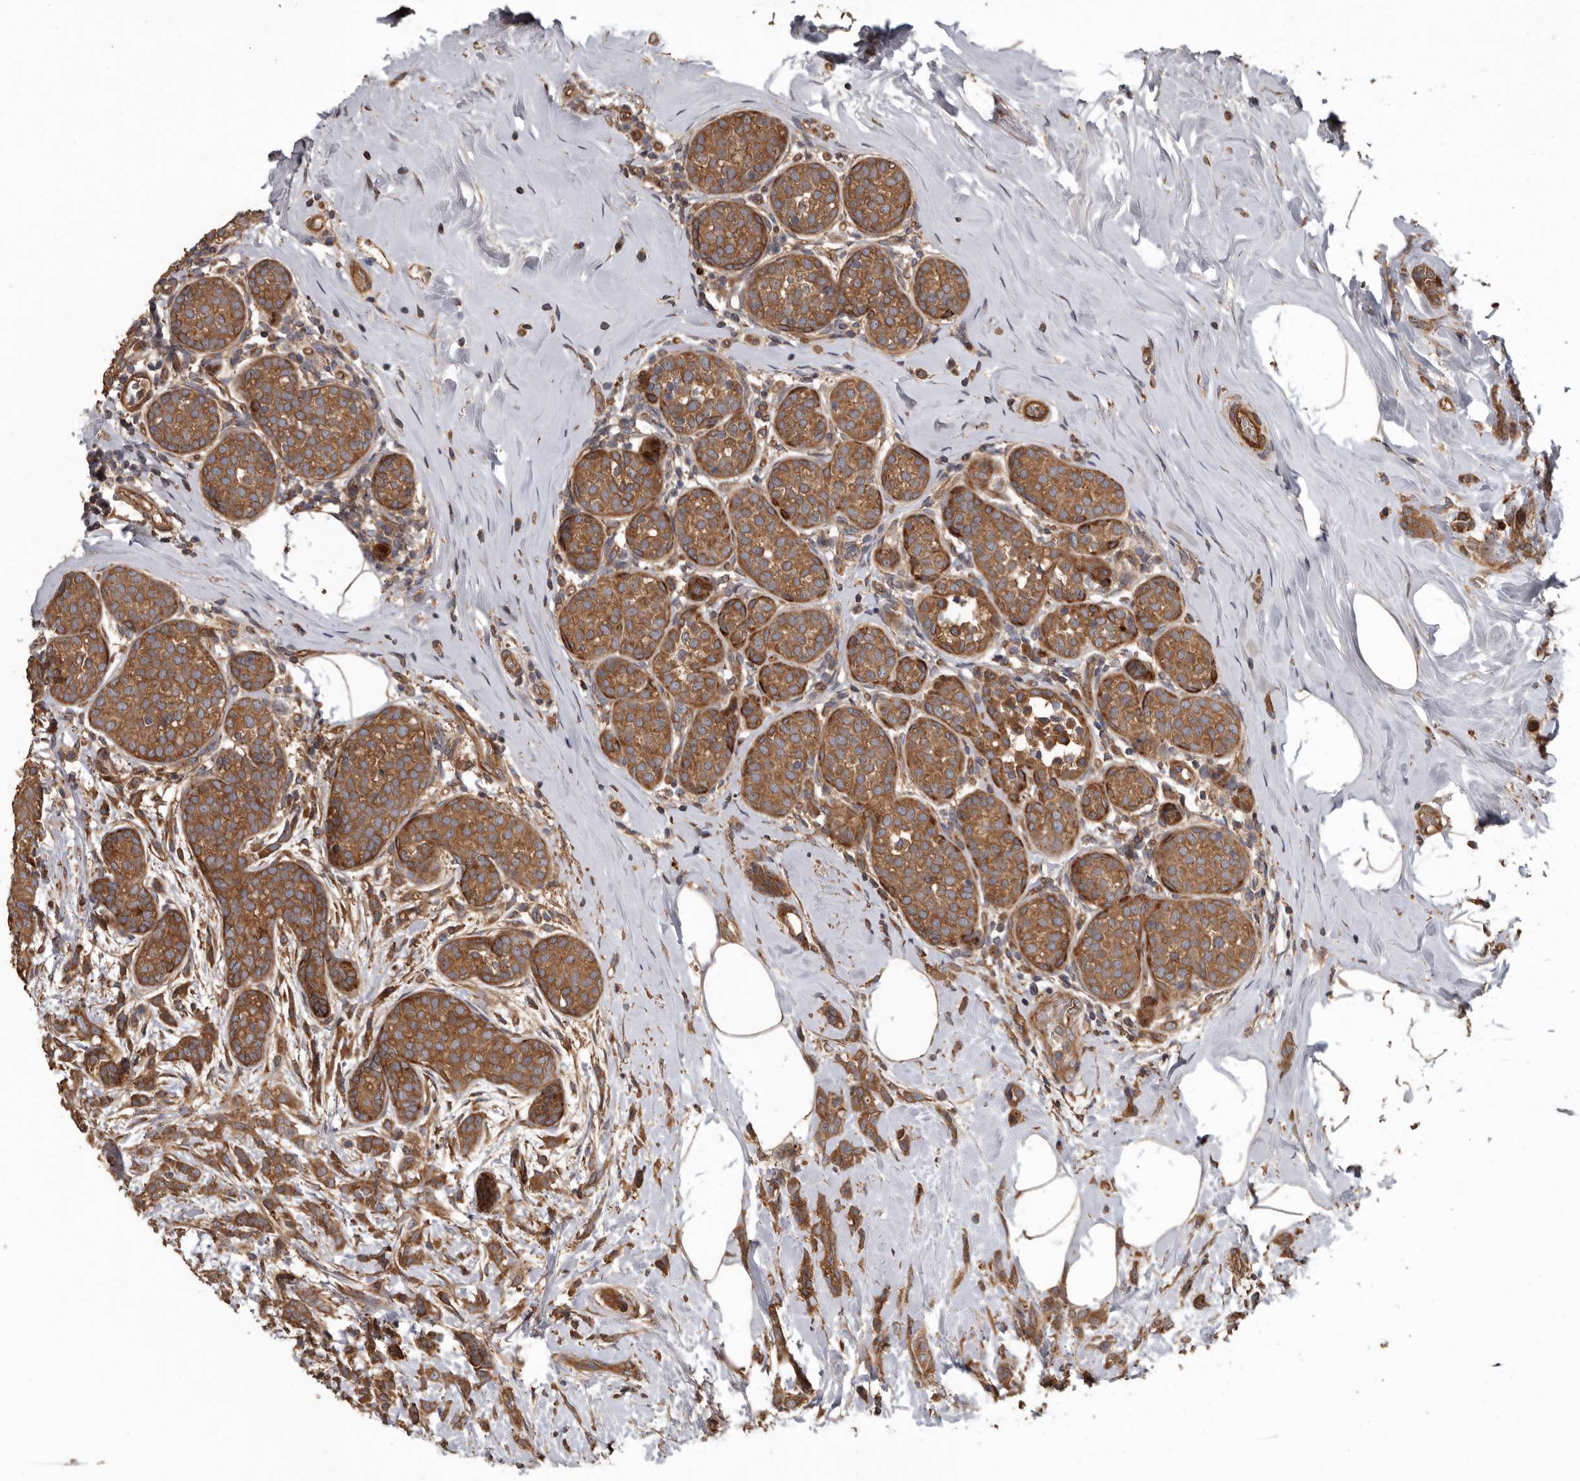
{"staining": {"intensity": "moderate", "quantity": ">75%", "location": "cytoplasmic/membranous"}, "tissue": "breast cancer", "cell_type": "Tumor cells", "image_type": "cancer", "snomed": [{"axis": "morphology", "description": "Lobular carcinoma, in situ"}, {"axis": "morphology", "description": "Lobular carcinoma"}, {"axis": "topography", "description": "Breast"}], "caption": "Immunohistochemical staining of breast cancer (lobular carcinoma) reveals medium levels of moderate cytoplasmic/membranous protein staining in approximately >75% of tumor cells. (Stains: DAB (3,3'-diaminobenzidine) in brown, nuclei in blue, Microscopy: brightfield microscopy at high magnification).", "gene": "ARHGEF5", "patient": {"sex": "female", "age": 41}}